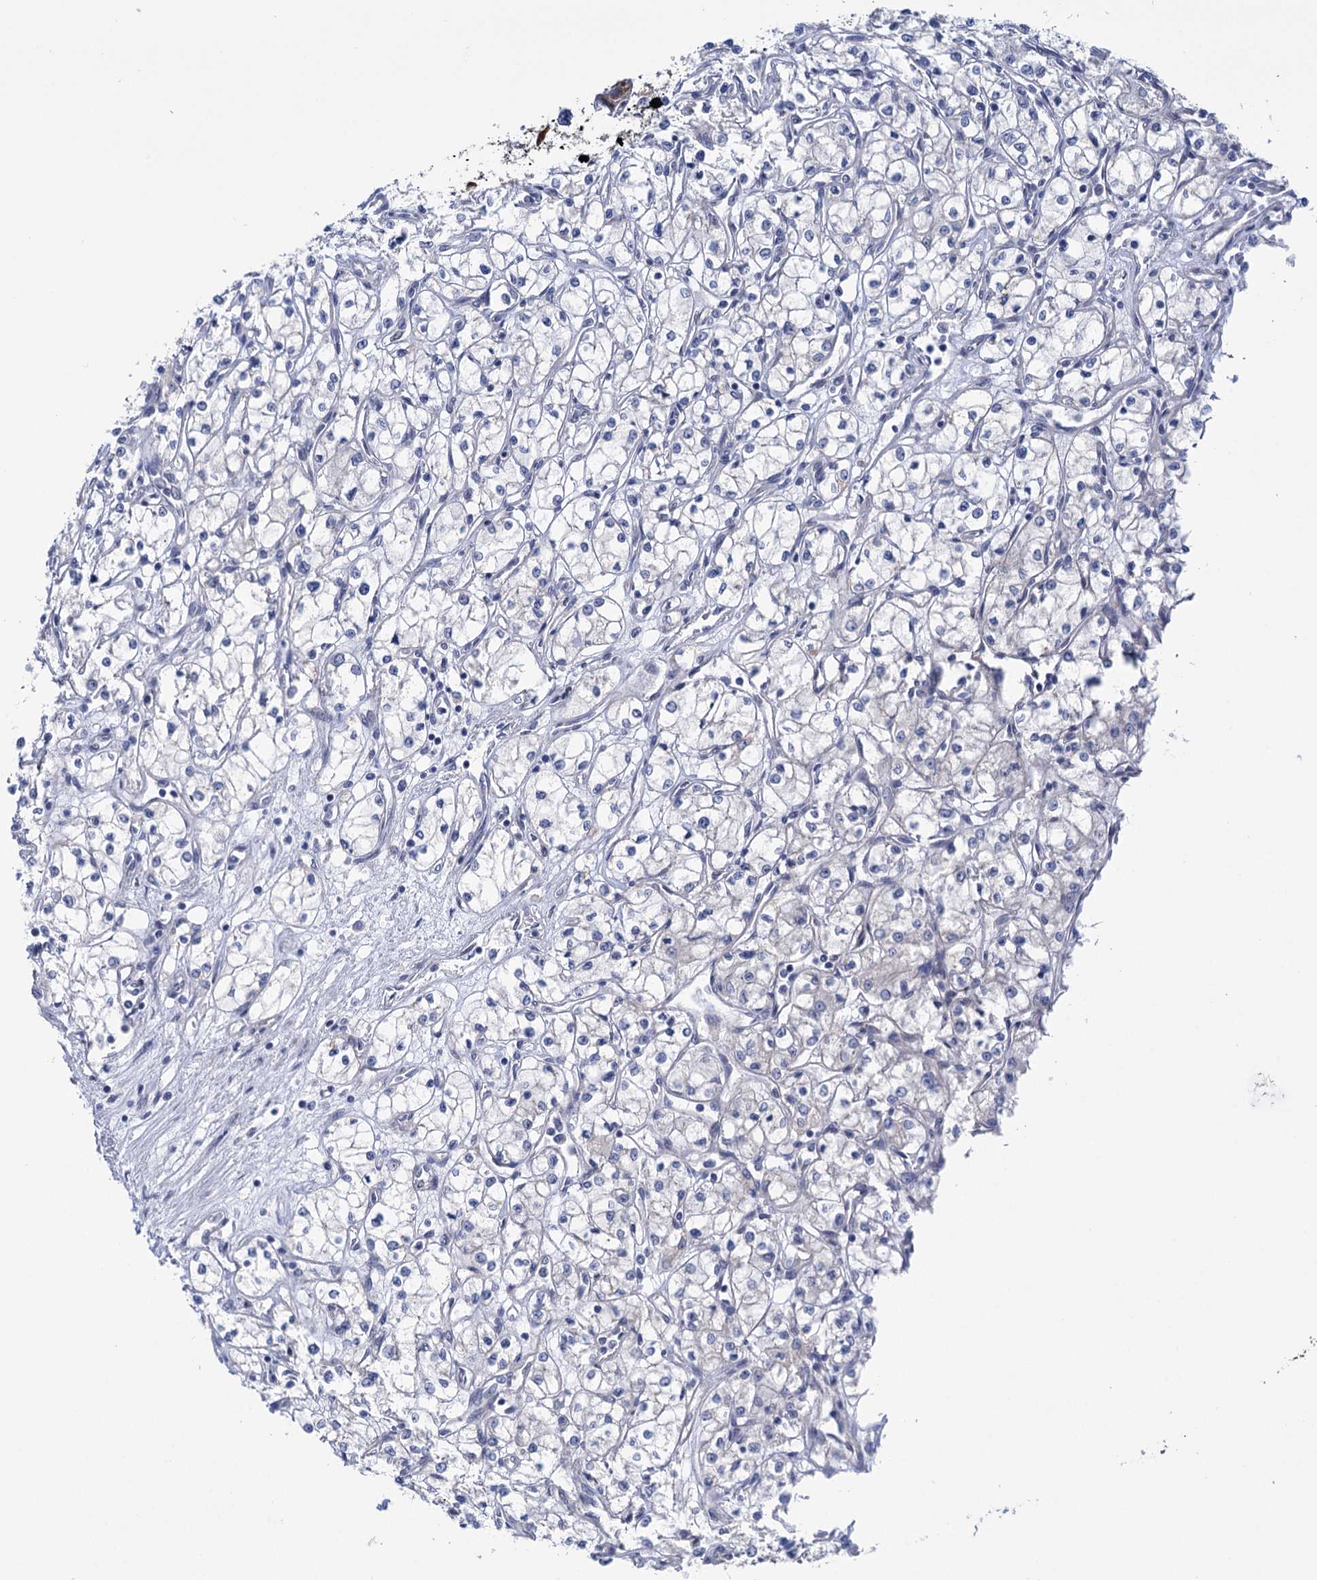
{"staining": {"intensity": "negative", "quantity": "none", "location": "none"}, "tissue": "renal cancer", "cell_type": "Tumor cells", "image_type": "cancer", "snomed": [{"axis": "morphology", "description": "Adenocarcinoma, NOS"}, {"axis": "topography", "description": "Kidney"}], "caption": "This is a histopathology image of immunohistochemistry staining of adenocarcinoma (renal), which shows no staining in tumor cells.", "gene": "SUCLA2", "patient": {"sex": "male", "age": 59}}